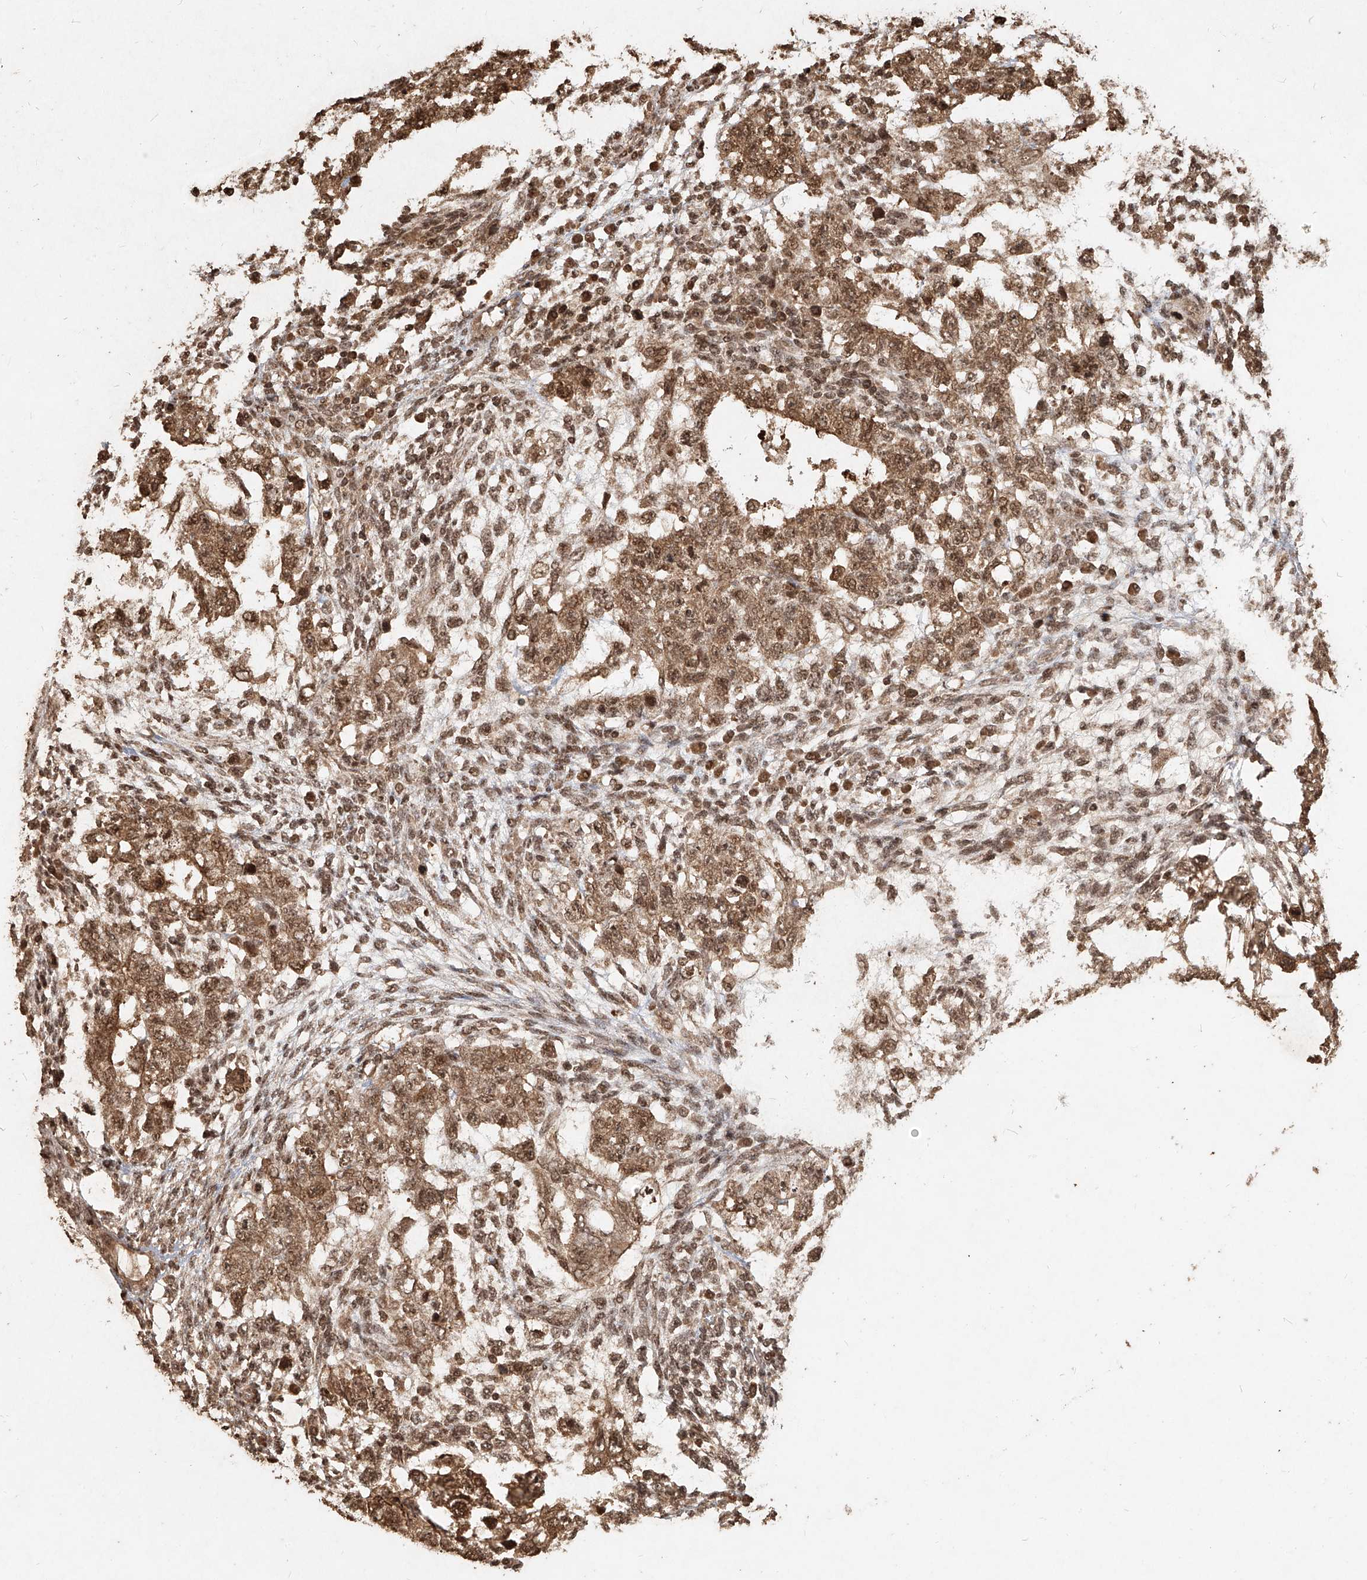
{"staining": {"intensity": "moderate", "quantity": ">75%", "location": "cytoplasmic/membranous,nuclear"}, "tissue": "testis cancer", "cell_type": "Tumor cells", "image_type": "cancer", "snomed": [{"axis": "morphology", "description": "Normal tissue, NOS"}, {"axis": "morphology", "description": "Carcinoma, Embryonal, NOS"}, {"axis": "topography", "description": "Testis"}], "caption": "Immunohistochemical staining of human testis cancer (embryonal carcinoma) reveals moderate cytoplasmic/membranous and nuclear protein positivity in about >75% of tumor cells.", "gene": "UBE2K", "patient": {"sex": "male", "age": 36}}